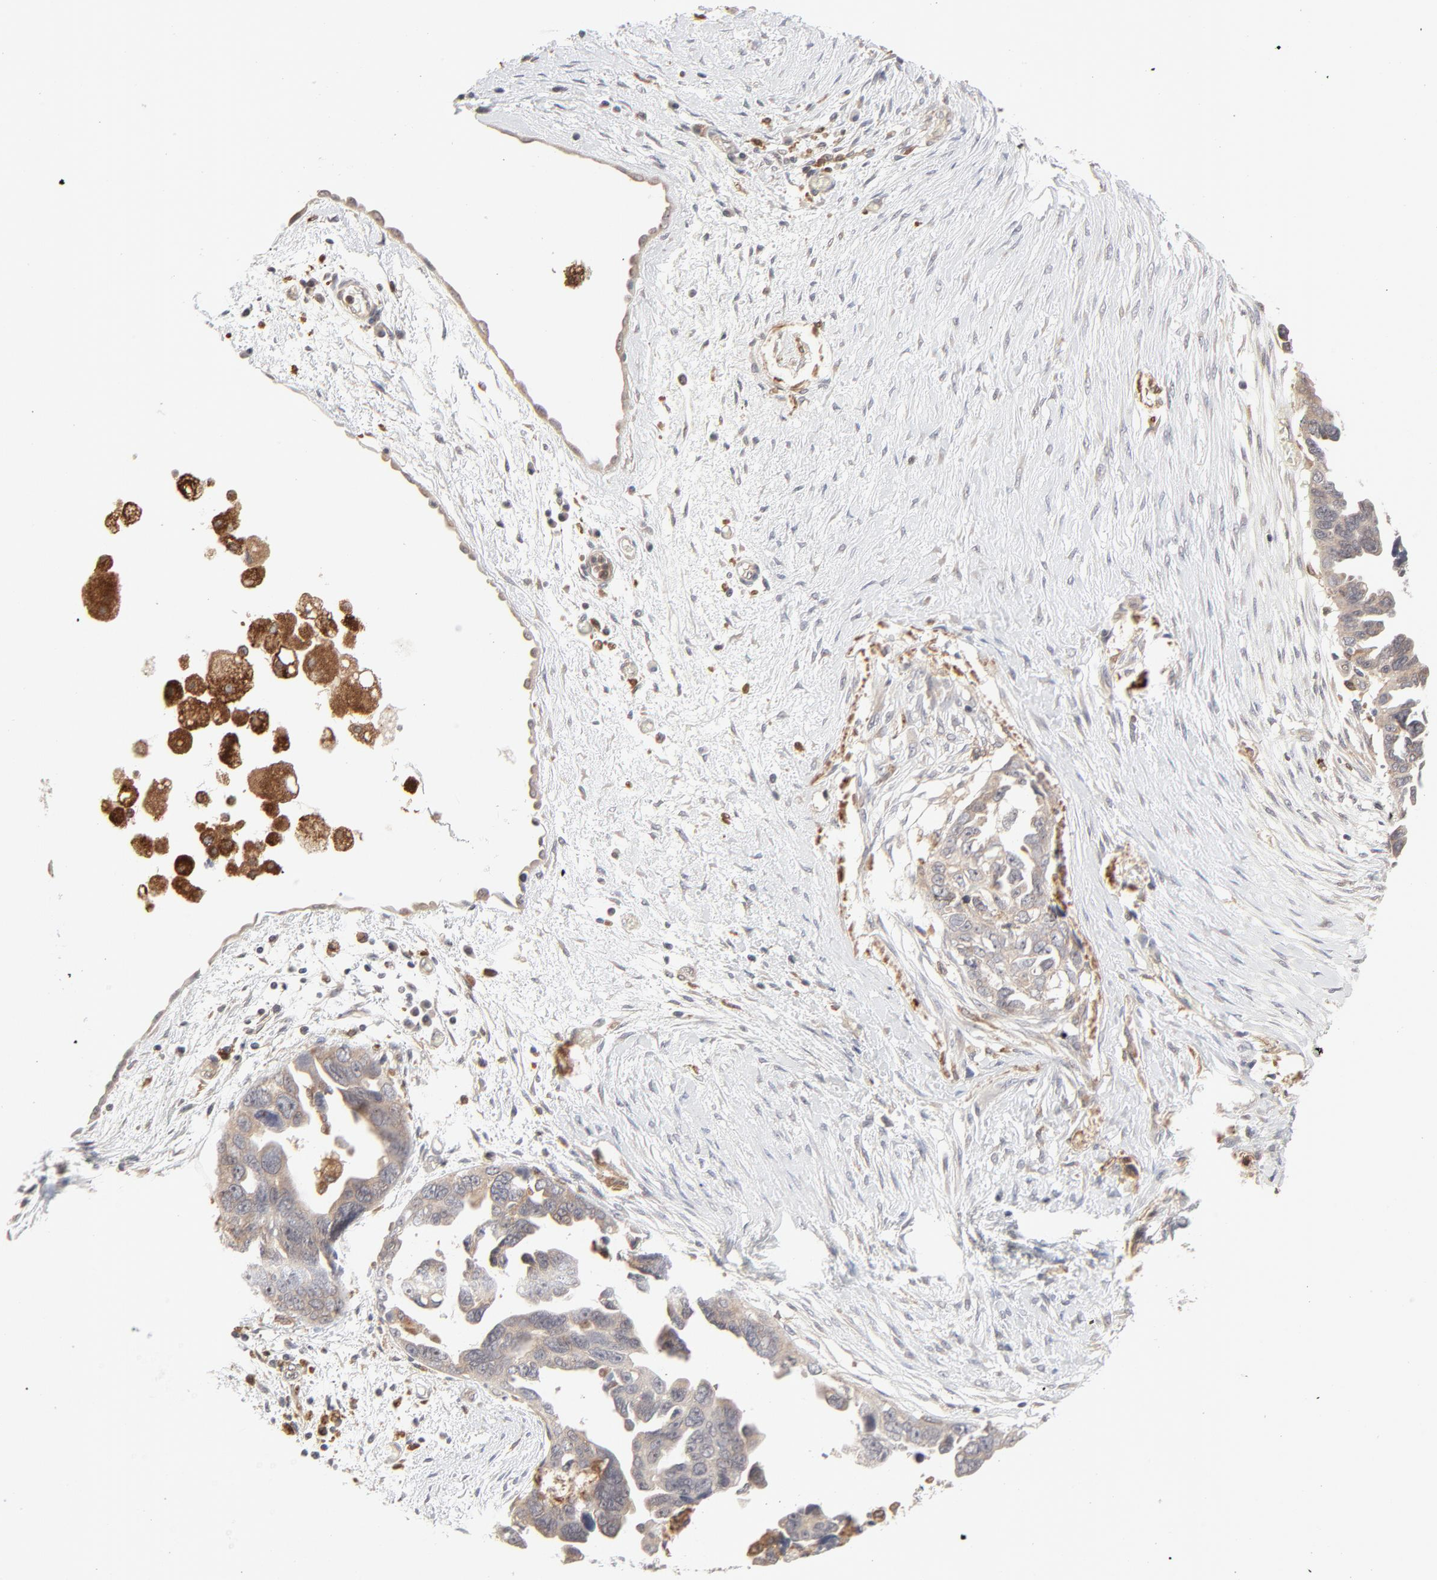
{"staining": {"intensity": "weak", "quantity": "<25%", "location": "cytoplasmic/membranous"}, "tissue": "ovarian cancer", "cell_type": "Tumor cells", "image_type": "cancer", "snomed": [{"axis": "morphology", "description": "Cystadenocarcinoma, serous, NOS"}, {"axis": "topography", "description": "Ovary"}], "caption": "This is an immunohistochemistry histopathology image of ovarian cancer. There is no expression in tumor cells.", "gene": "RAB5C", "patient": {"sex": "female", "age": 63}}